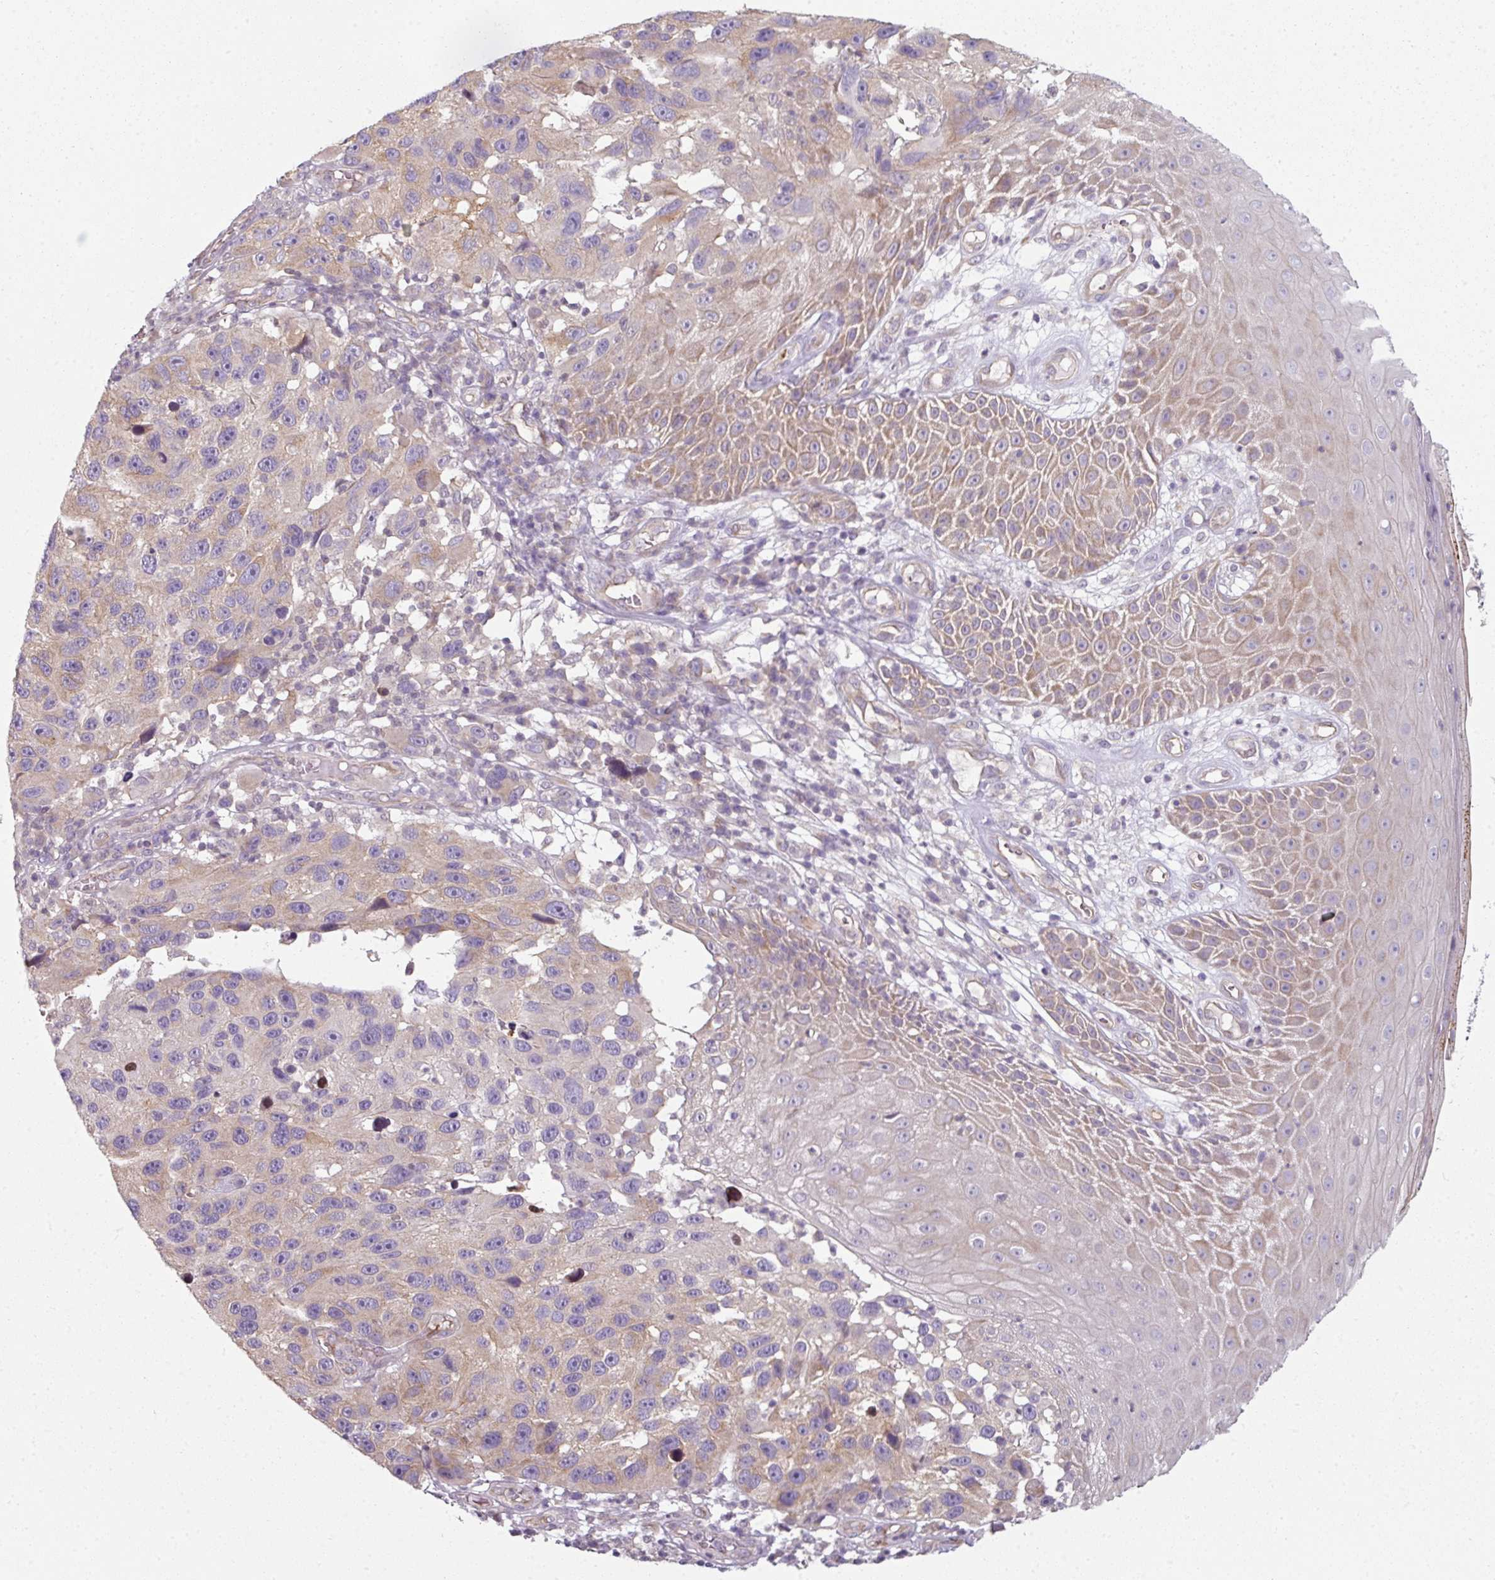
{"staining": {"intensity": "moderate", "quantity": "25%-75%", "location": "nuclear"}, "tissue": "melanoma", "cell_type": "Tumor cells", "image_type": "cancer", "snomed": [{"axis": "morphology", "description": "Malignant melanoma, NOS"}, {"axis": "topography", "description": "Skin"}], "caption": "Protein staining reveals moderate nuclear positivity in approximately 25%-75% of tumor cells in malignant melanoma.", "gene": "C19orf33", "patient": {"sex": "male", "age": 53}}